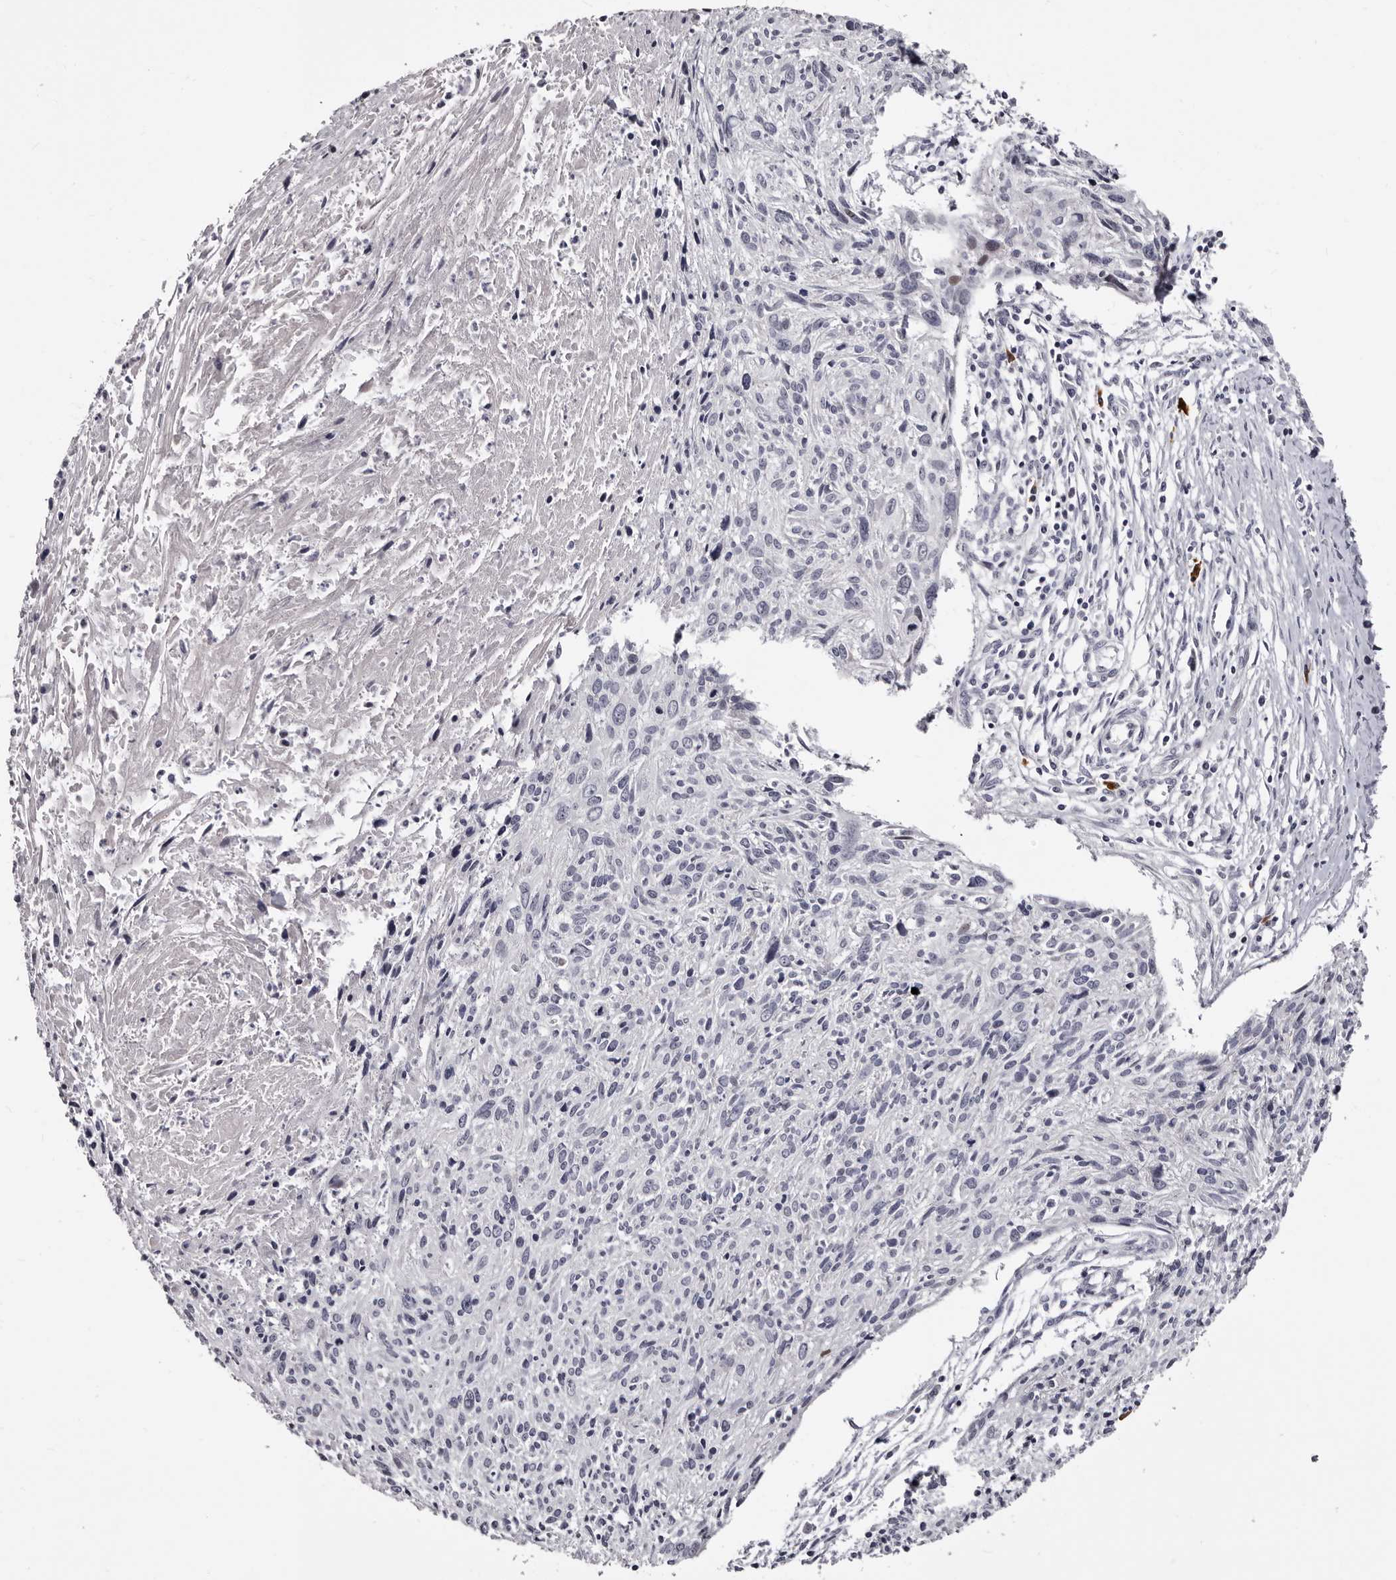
{"staining": {"intensity": "negative", "quantity": "none", "location": "none"}, "tissue": "cervical cancer", "cell_type": "Tumor cells", "image_type": "cancer", "snomed": [{"axis": "morphology", "description": "Squamous cell carcinoma, NOS"}, {"axis": "topography", "description": "Cervix"}], "caption": "Immunohistochemistry of cervical squamous cell carcinoma demonstrates no staining in tumor cells. The staining is performed using DAB (3,3'-diaminobenzidine) brown chromogen with nuclei counter-stained in using hematoxylin.", "gene": "TBC1D22B", "patient": {"sex": "female", "age": 51}}